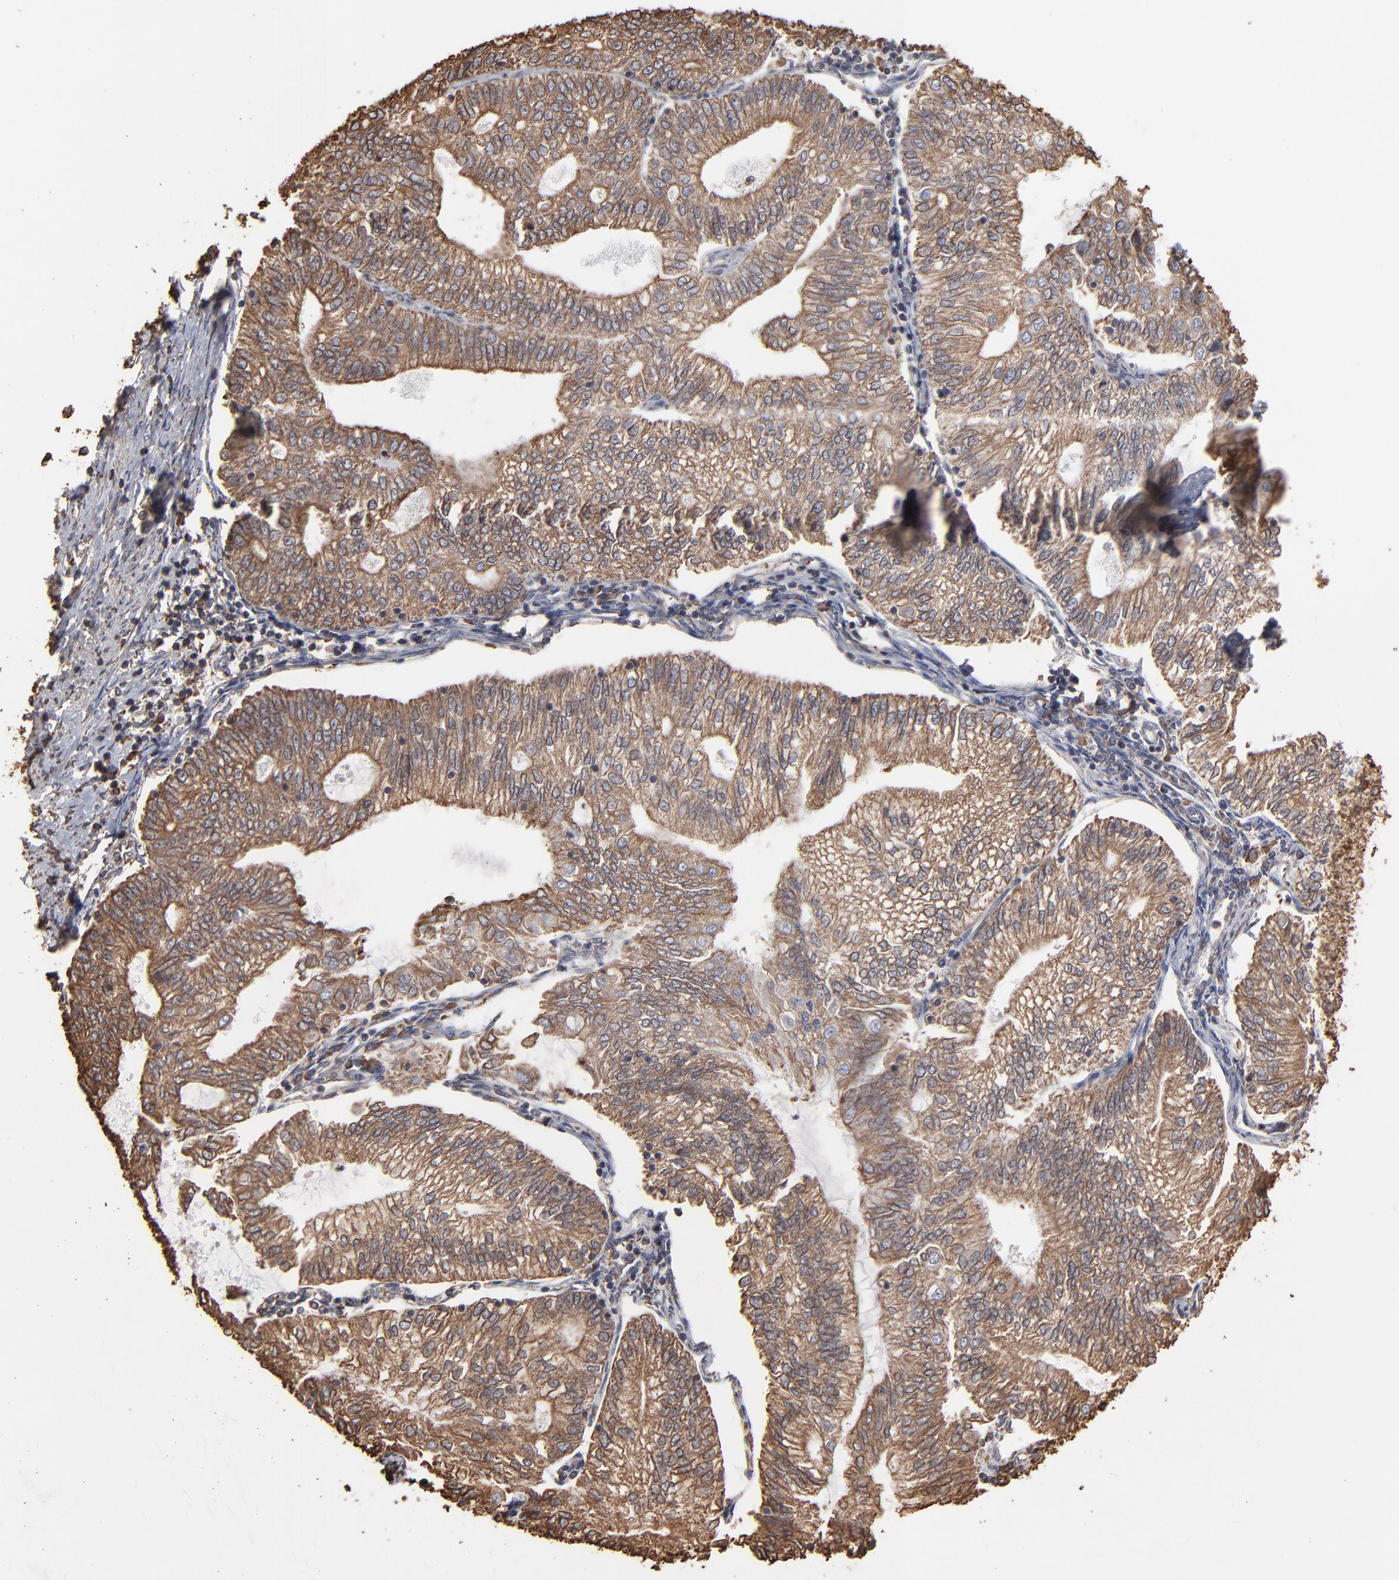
{"staining": {"intensity": "moderate", "quantity": ">75%", "location": "cytoplasmic/membranous"}, "tissue": "endometrial cancer", "cell_type": "Tumor cells", "image_type": "cancer", "snomed": [{"axis": "morphology", "description": "Adenocarcinoma, NOS"}, {"axis": "topography", "description": "Endometrium"}], "caption": "A high-resolution photomicrograph shows immunohistochemistry staining of adenocarcinoma (endometrial), which displays moderate cytoplasmic/membranous staining in about >75% of tumor cells.", "gene": "PDIA3", "patient": {"sex": "female", "age": 69}}